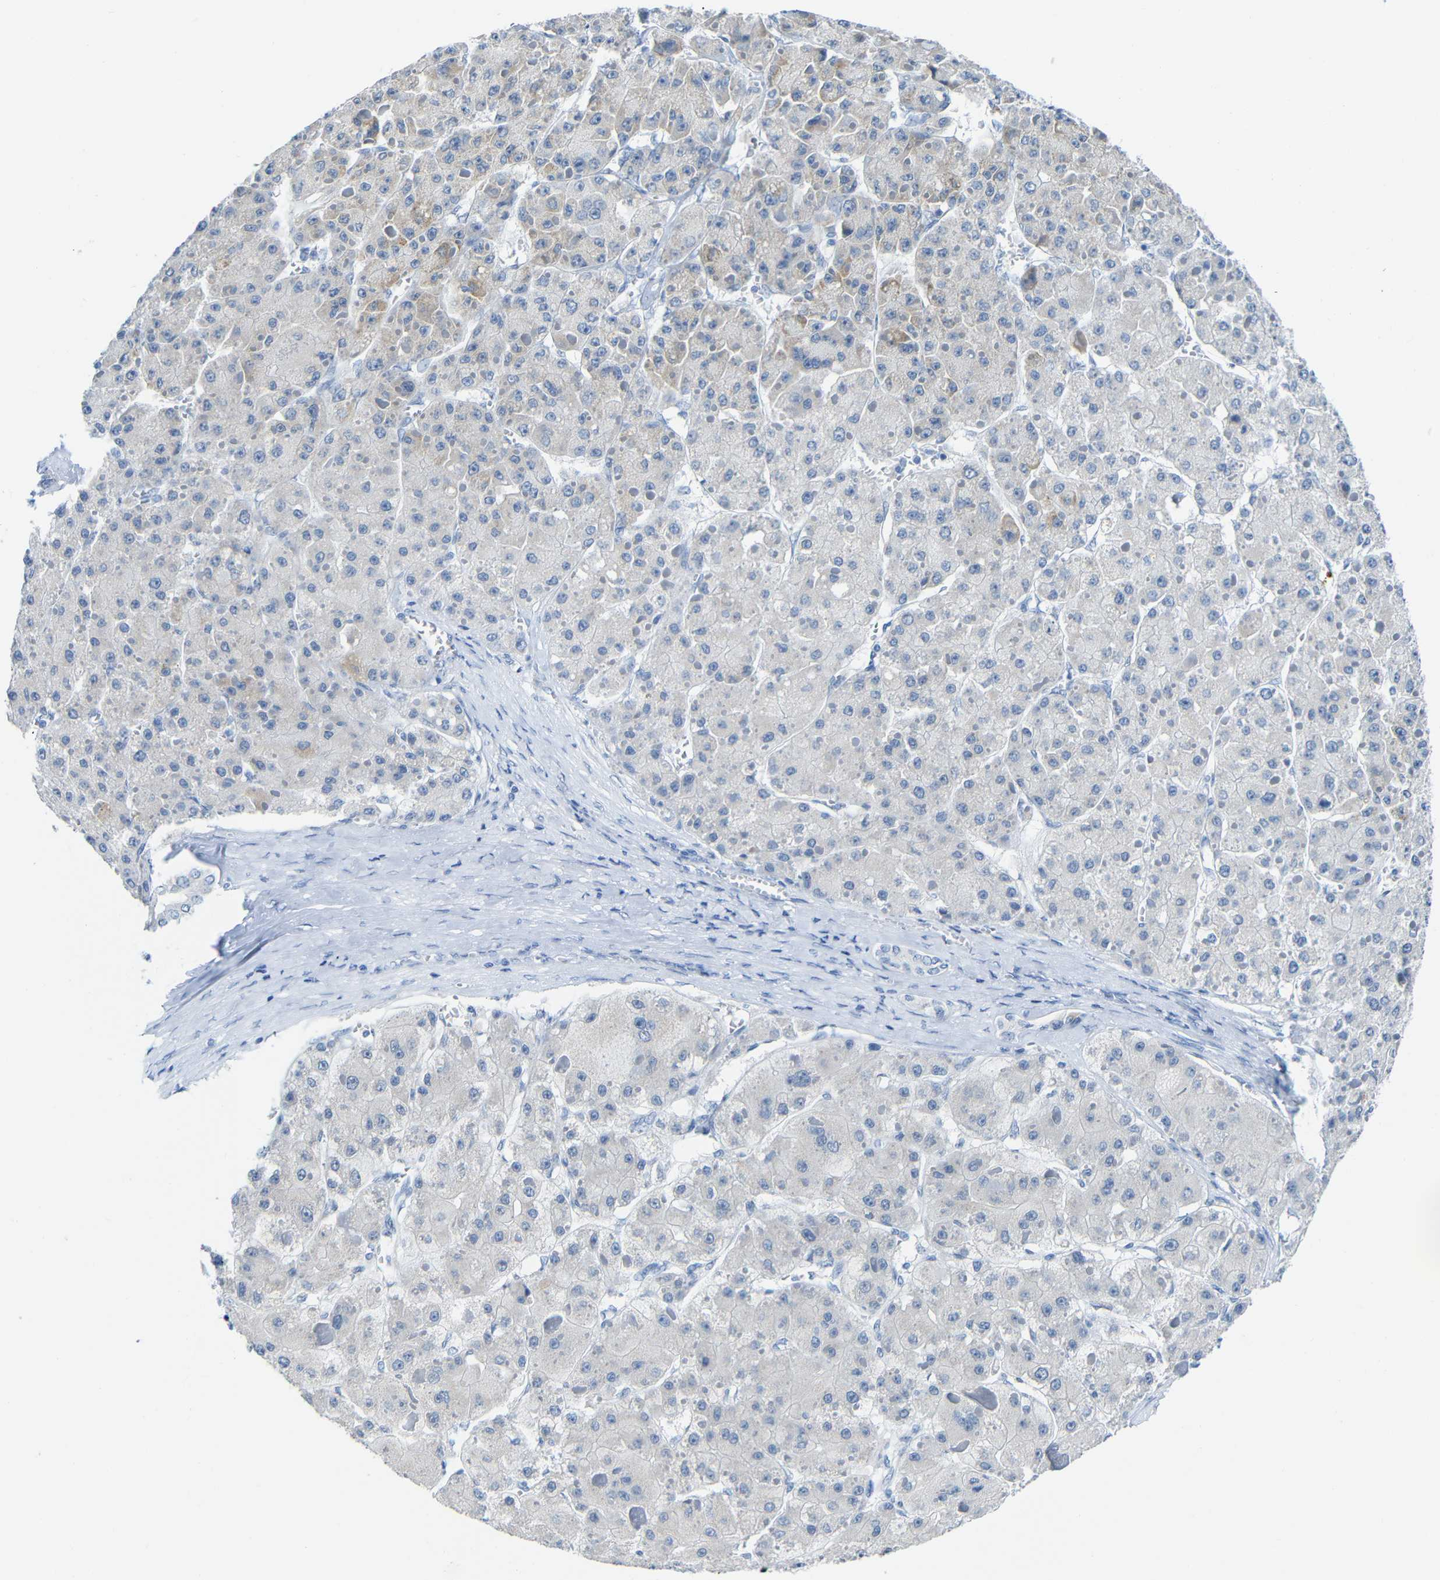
{"staining": {"intensity": "negative", "quantity": "none", "location": "none"}, "tissue": "liver cancer", "cell_type": "Tumor cells", "image_type": "cancer", "snomed": [{"axis": "morphology", "description": "Carcinoma, Hepatocellular, NOS"}, {"axis": "topography", "description": "Liver"}], "caption": "Human liver cancer (hepatocellular carcinoma) stained for a protein using immunohistochemistry (IHC) demonstrates no expression in tumor cells.", "gene": "C15orf48", "patient": {"sex": "female", "age": 73}}